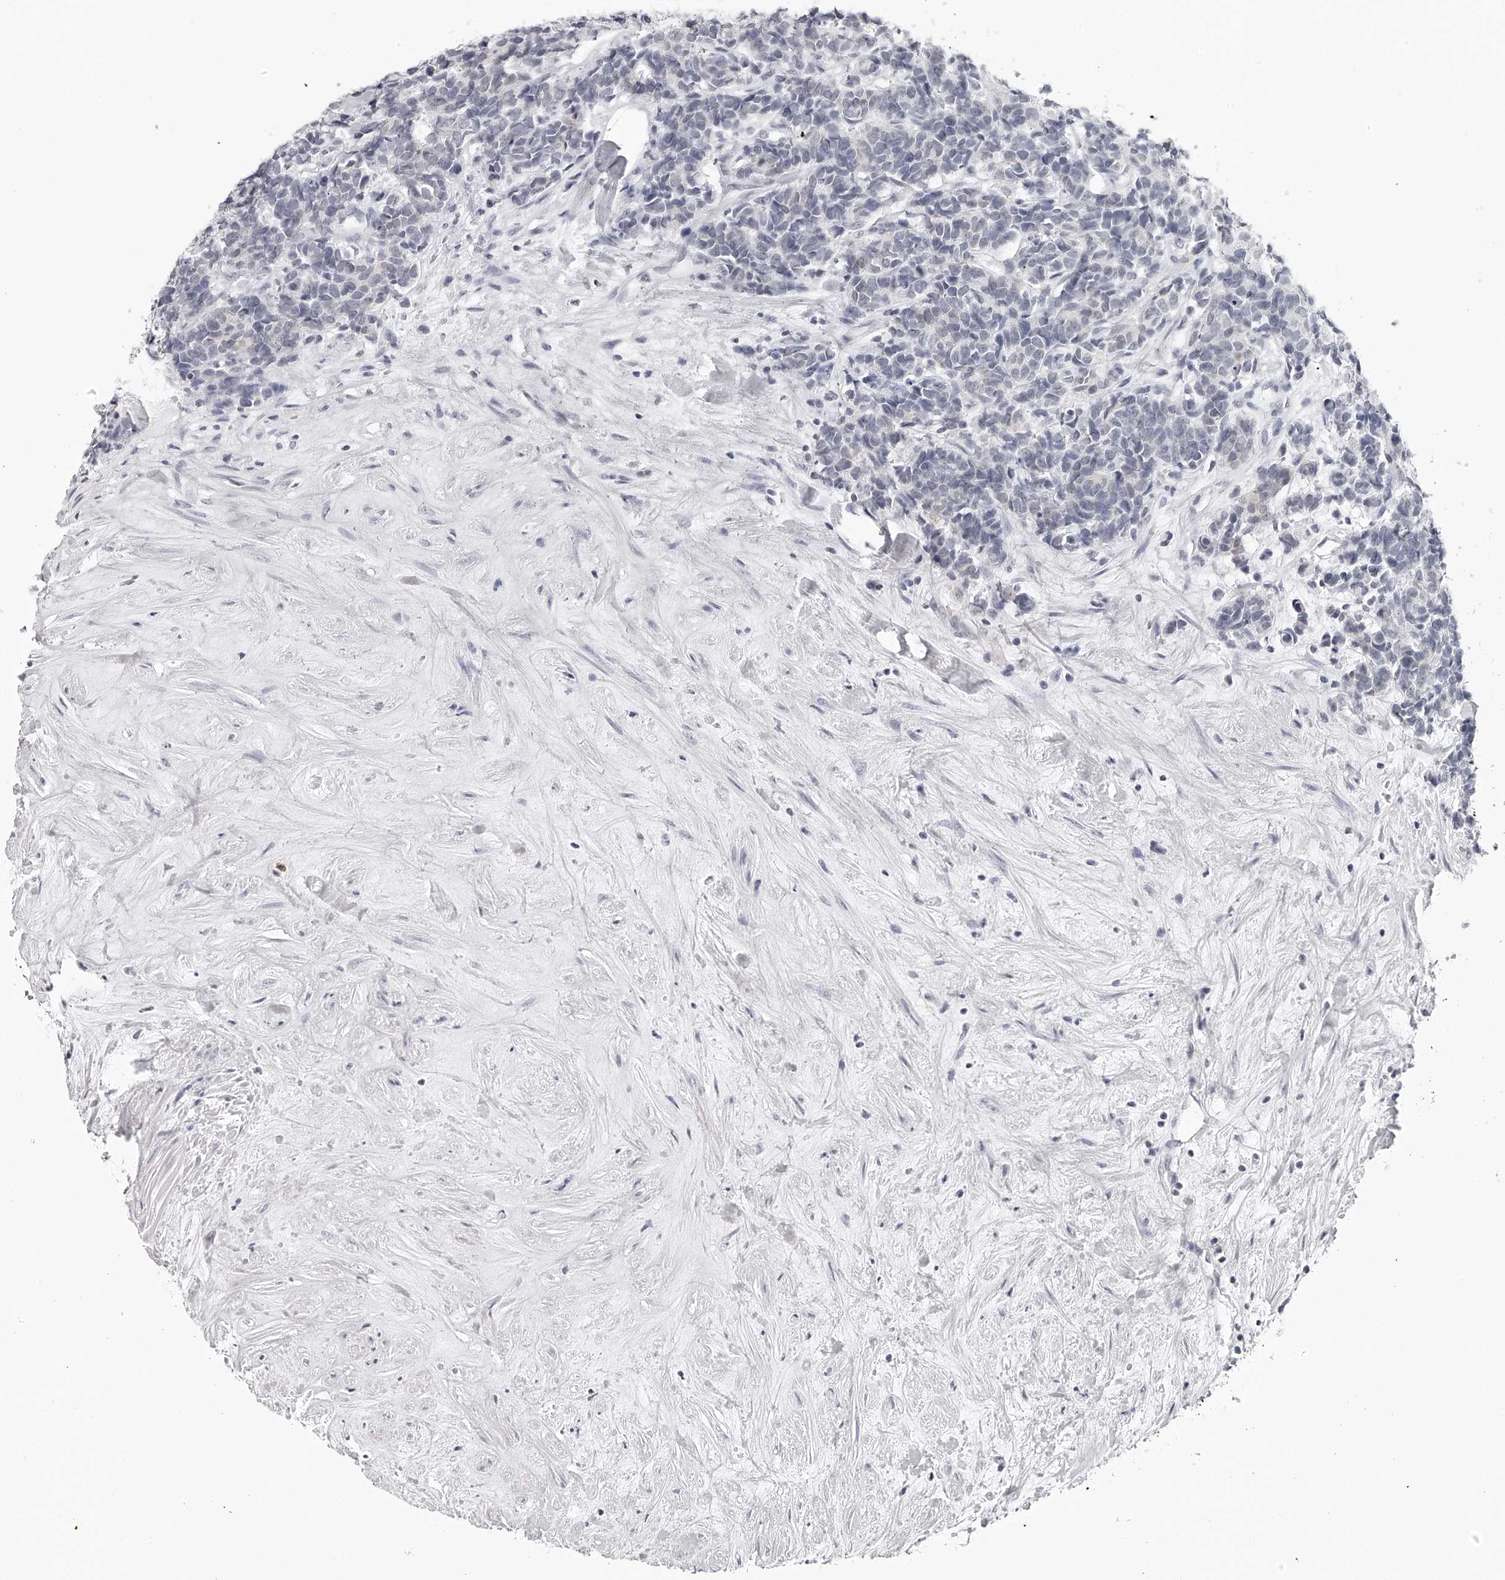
{"staining": {"intensity": "negative", "quantity": "none", "location": "none"}, "tissue": "carcinoid", "cell_type": "Tumor cells", "image_type": "cancer", "snomed": [{"axis": "morphology", "description": "Carcinoma, NOS"}, {"axis": "morphology", "description": "Carcinoid, malignant, NOS"}, {"axis": "topography", "description": "Urinary bladder"}], "caption": "IHC of carcinoid shows no staining in tumor cells.", "gene": "SEC11C", "patient": {"sex": "male", "age": 57}}